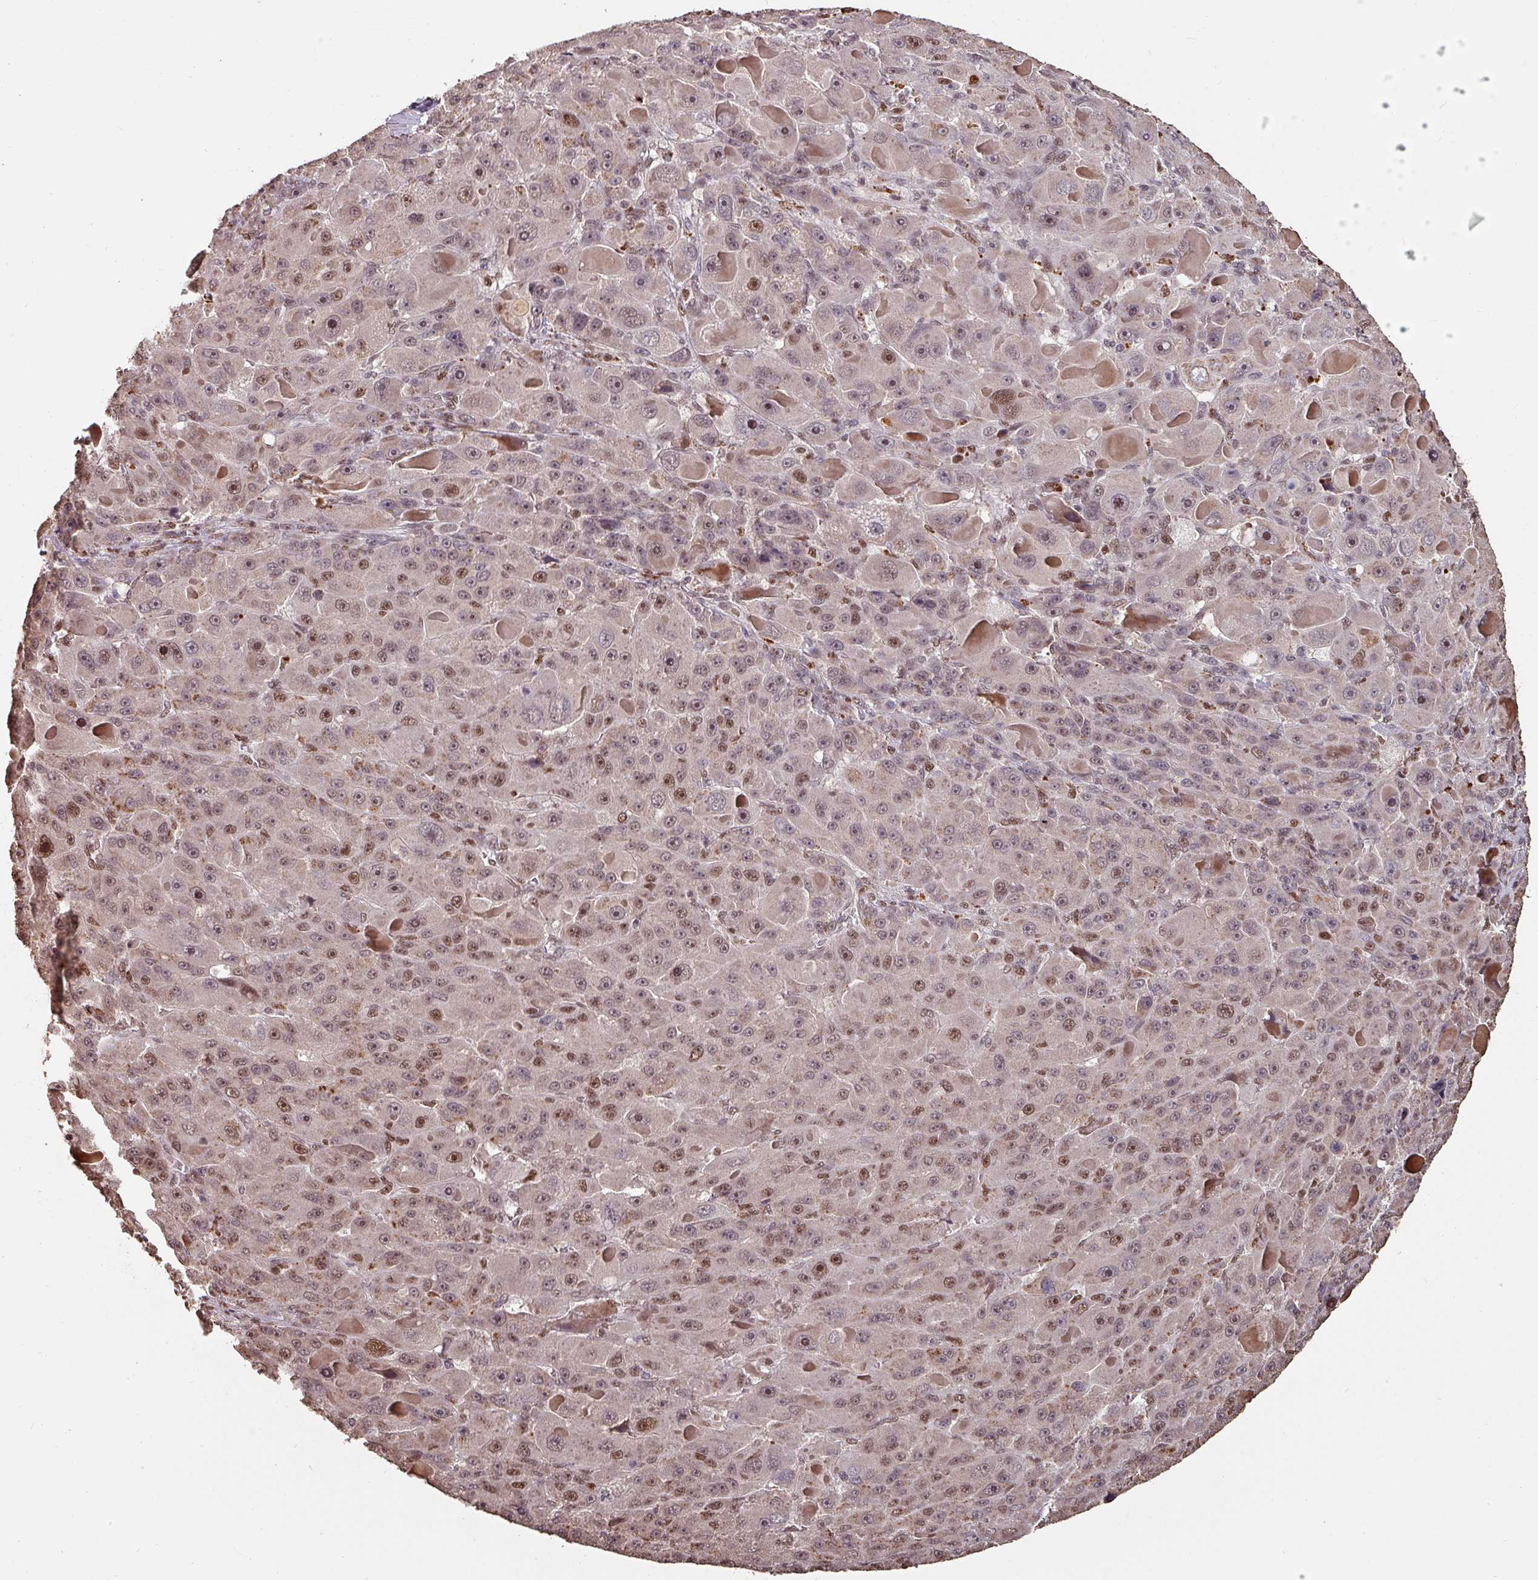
{"staining": {"intensity": "moderate", "quantity": "25%-75%", "location": "nuclear"}, "tissue": "liver cancer", "cell_type": "Tumor cells", "image_type": "cancer", "snomed": [{"axis": "morphology", "description": "Carcinoma, Hepatocellular, NOS"}, {"axis": "topography", "description": "Liver"}], "caption": "Liver cancer (hepatocellular carcinoma) stained with immunohistochemistry (IHC) displays moderate nuclear positivity in about 25%-75% of tumor cells.", "gene": "POLD1", "patient": {"sex": "male", "age": 76}}